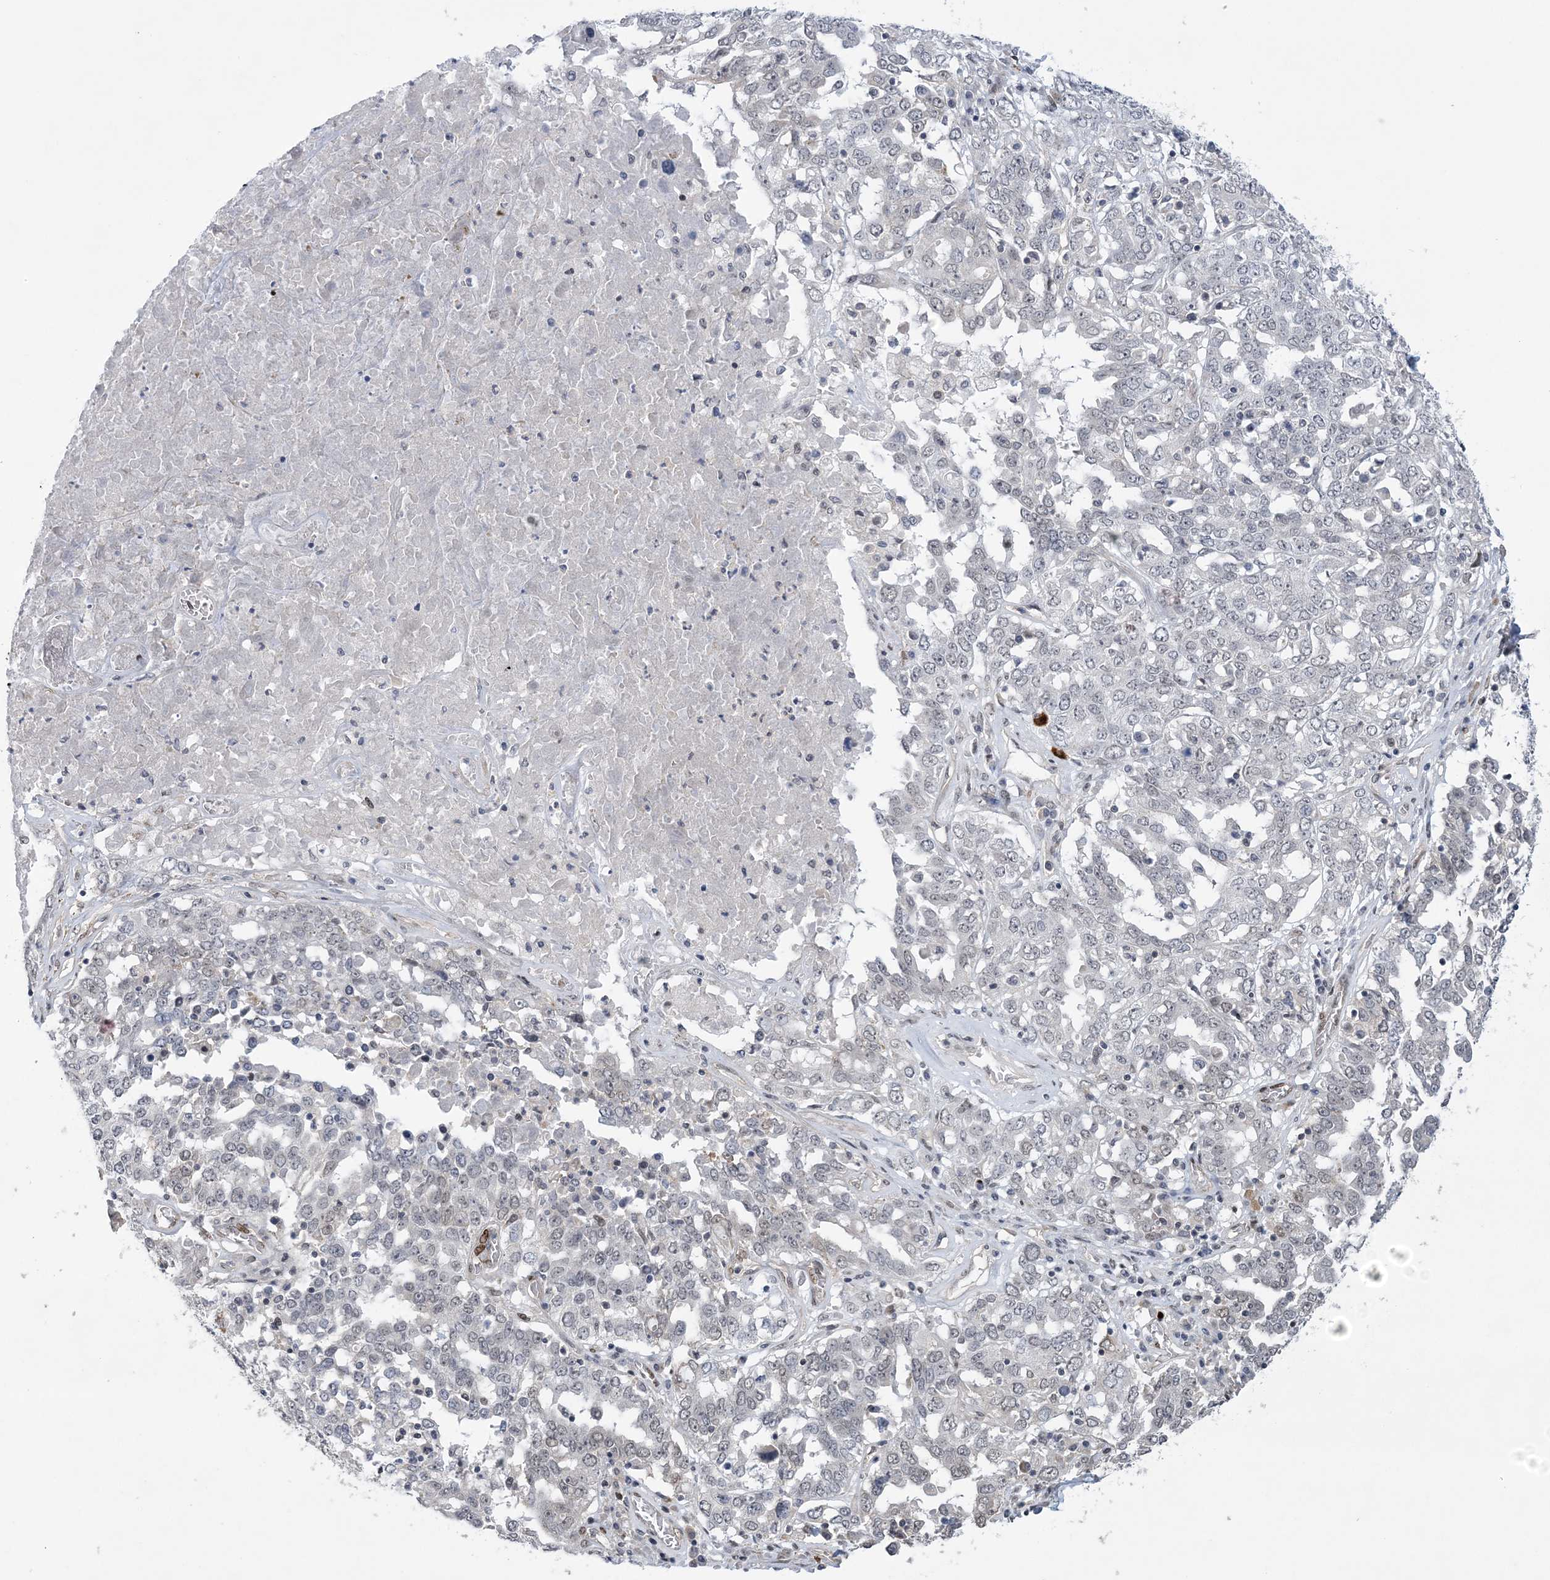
{"staining": {"intensity": "weak", "quantity": "<25%", "location": "nuclear"}, "tissue": "ovarian cancer", "cell_type": "Tumor cells", "image_type": "cancer", "snomed": [{"axis": "morphology", "description": "Carcinoma, endometroid"}, {"axis": "topography", "description": "Ovary"}], "caption": "Tumor cells show no significant protein positivity in ovarian cancer. The staining was performed using DAB to visualize the protein expression in brown, while the nuclei were stained in blue with hematoxylin (Magnification: 20x).", "gene": "HOMEZ", "patient": {"sex": "female", "age": 62}}